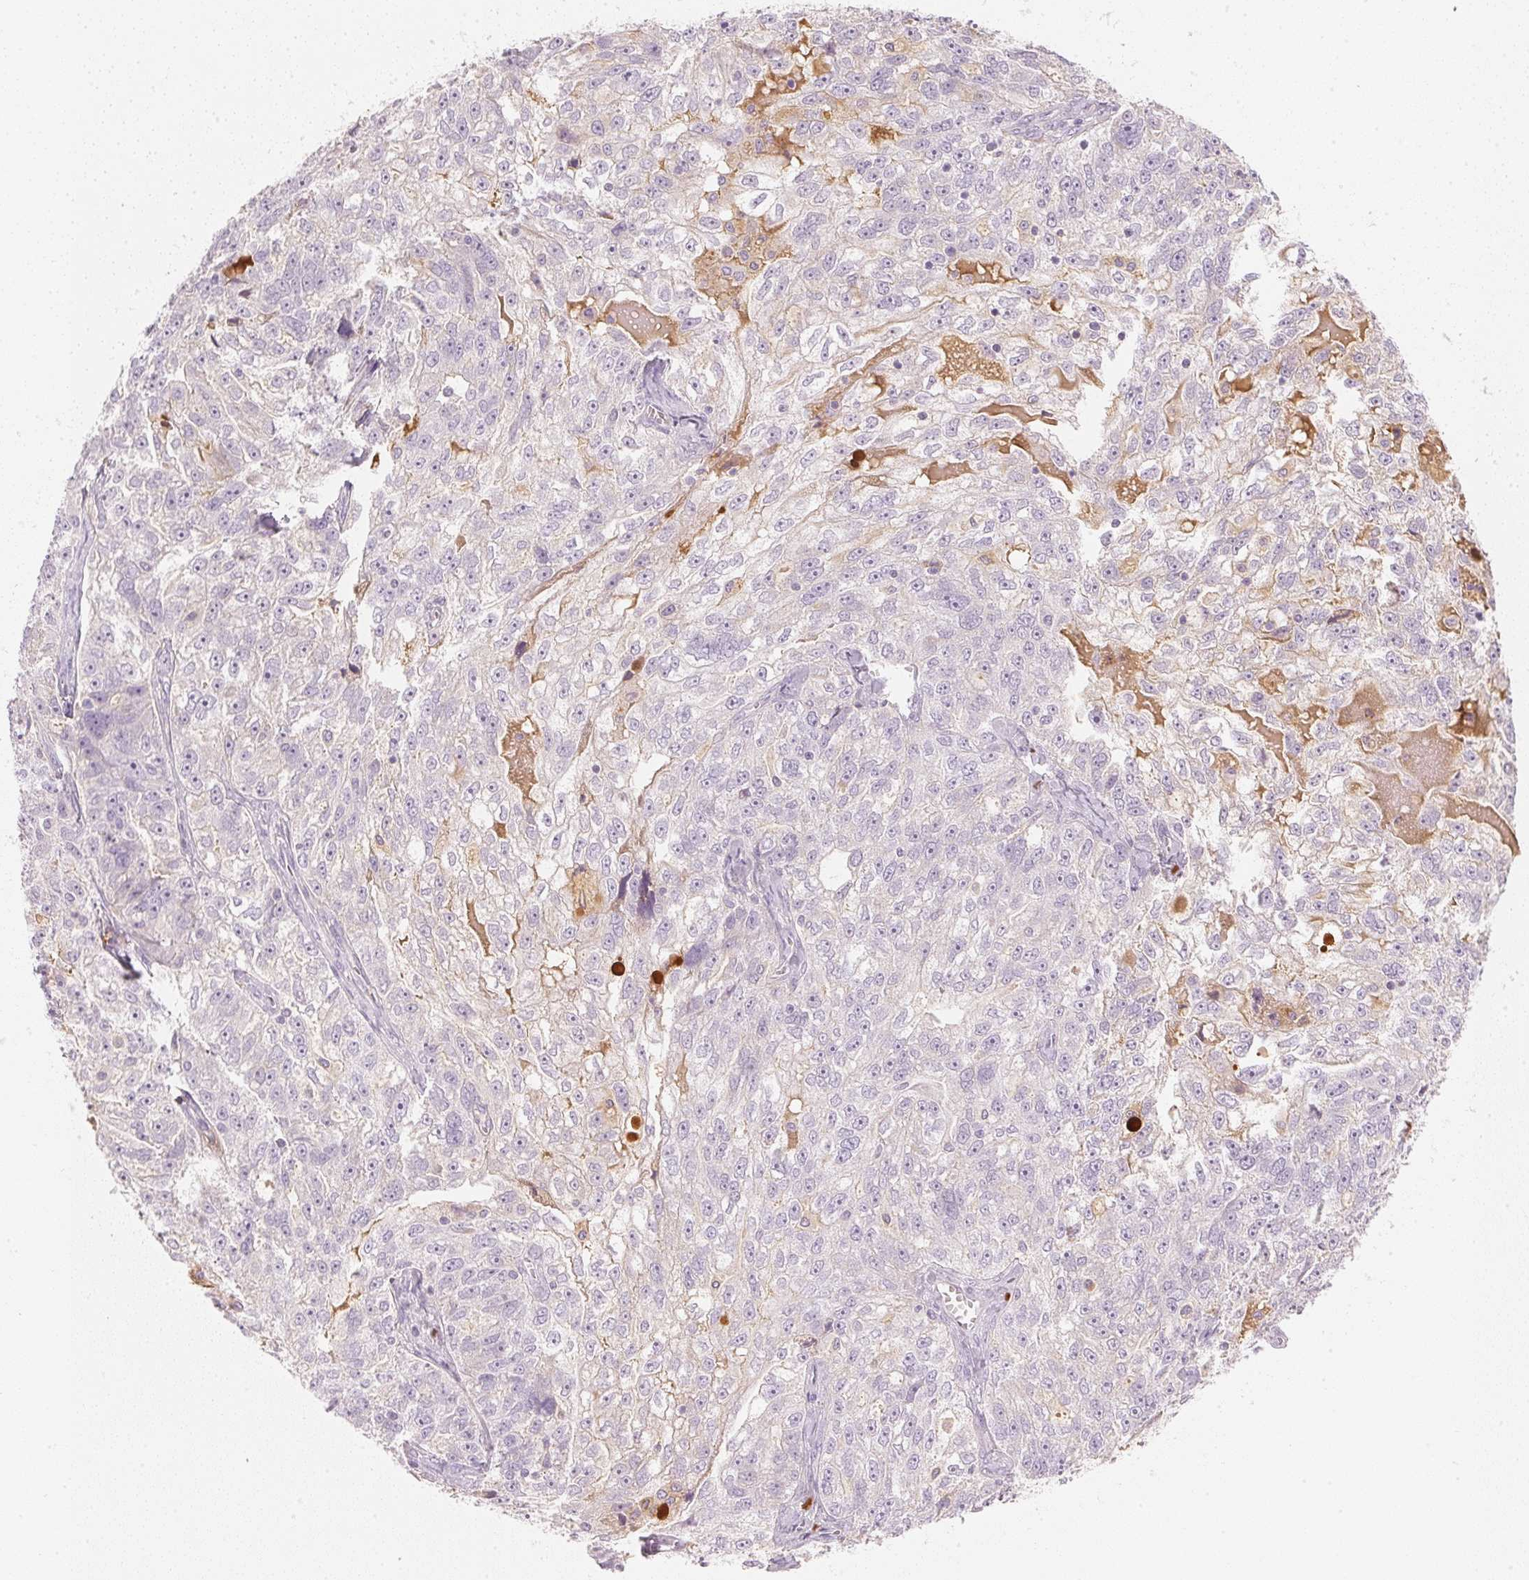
{"staining": {"intensity": "negative", "quantity": "none", "location": "none"}, "tissue": "ovarian cancer", "cell_type": "Tumor cells", "image_type": "cancer", "snomed": [{"axis": "morphology", "description": "Cystadenocarcinoma, serous, NOS"}, {"axis": "topography", "description": "Ovary"}], "caption": "Tumor cells show no significant protein staining in serous cystadenocarcinoma (ovarian).", "gene": "RMDN2", "patient": {"sex": "female", "age": 51}}